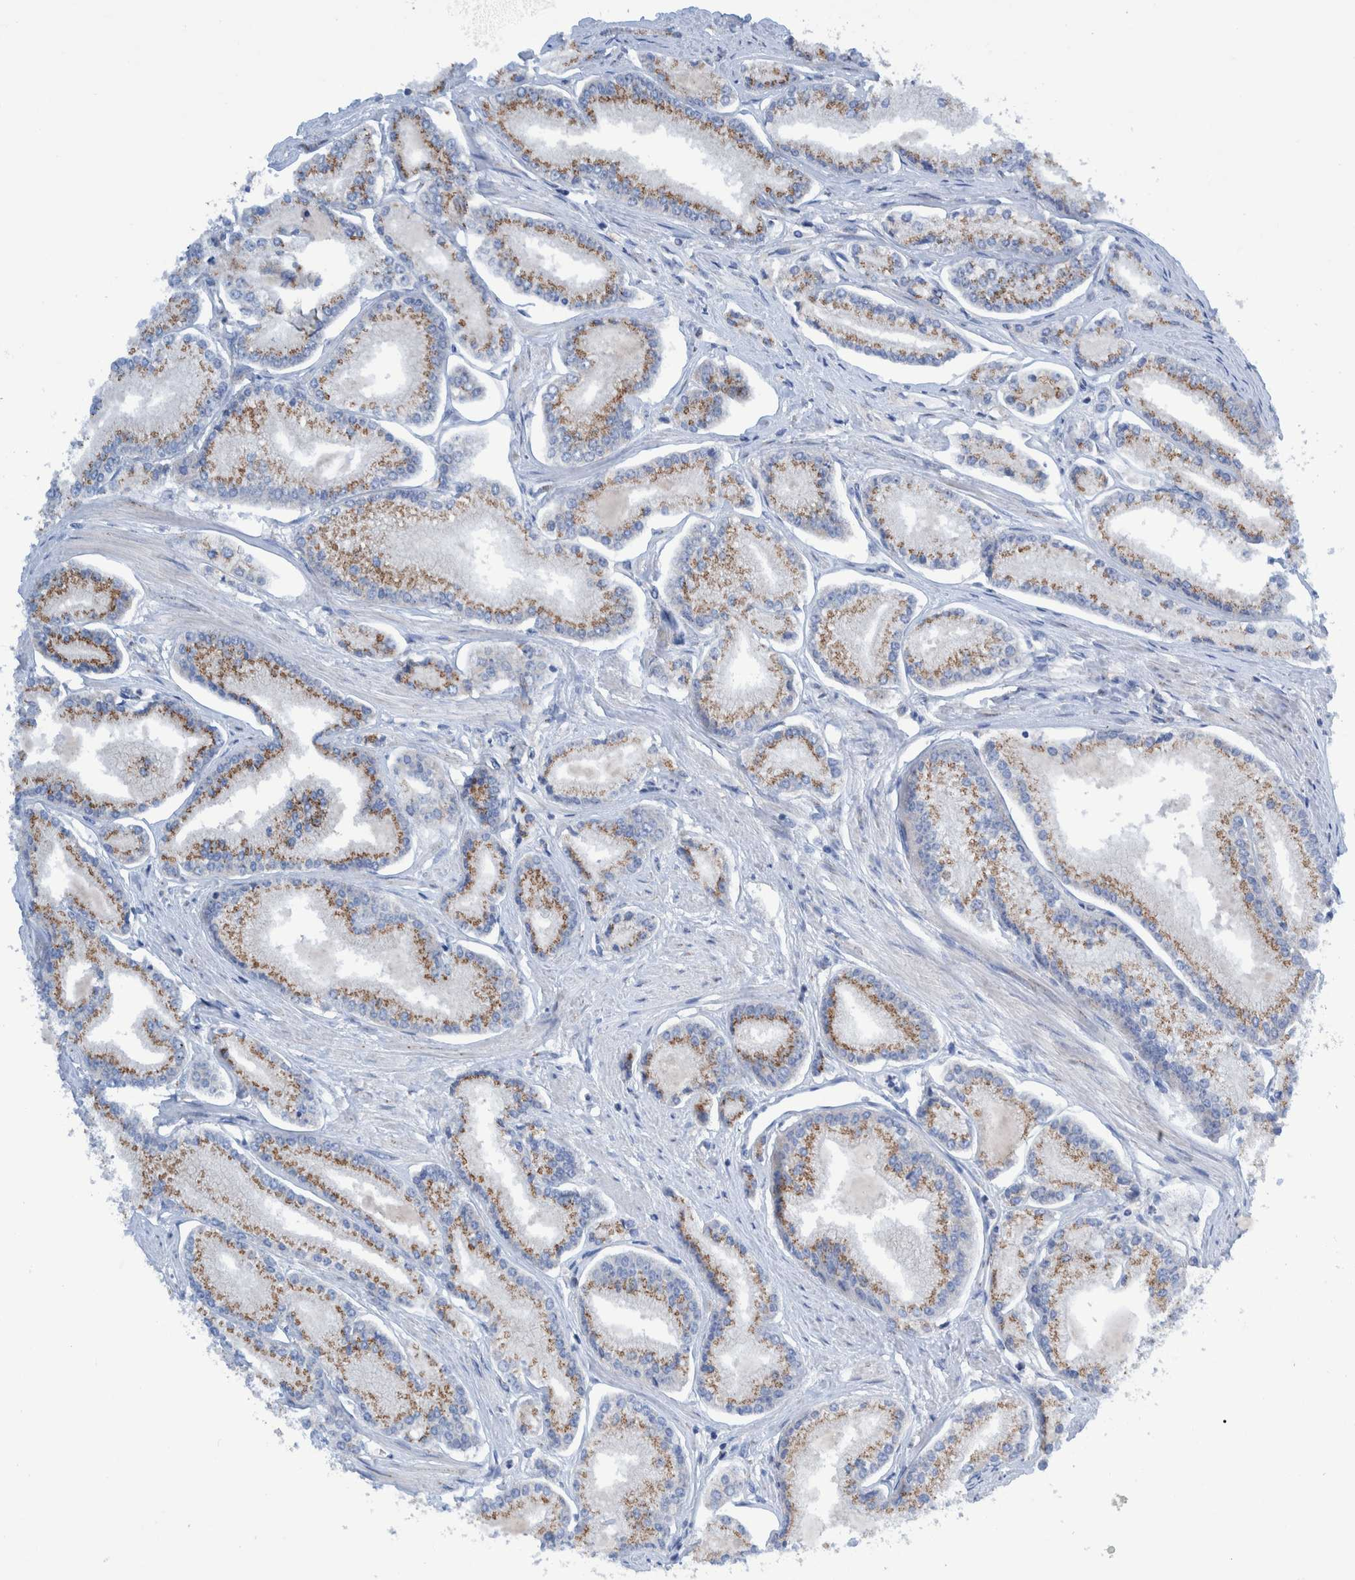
{"staining": {"intensity": "moderate", "quantity": ">75%", "location": "cytoplasmic/membranous"}, "tissue": "prostate cancer", "cell_type": "Tumor cells", "image_type": "cancer", "snomed": [{"axis": "morphology", "description": "Adenocarcinoma, Low grade"}, {"axis": "topography", "description": "Prostate"}], "caption": "IHC (DAB) staining of prostate cancer reveals moderate cytoplasmic/membranous protein expression in about >75% of tumor cells.", "gene": "TRIM58", "patient": {"sex": "male", "age": 52}}